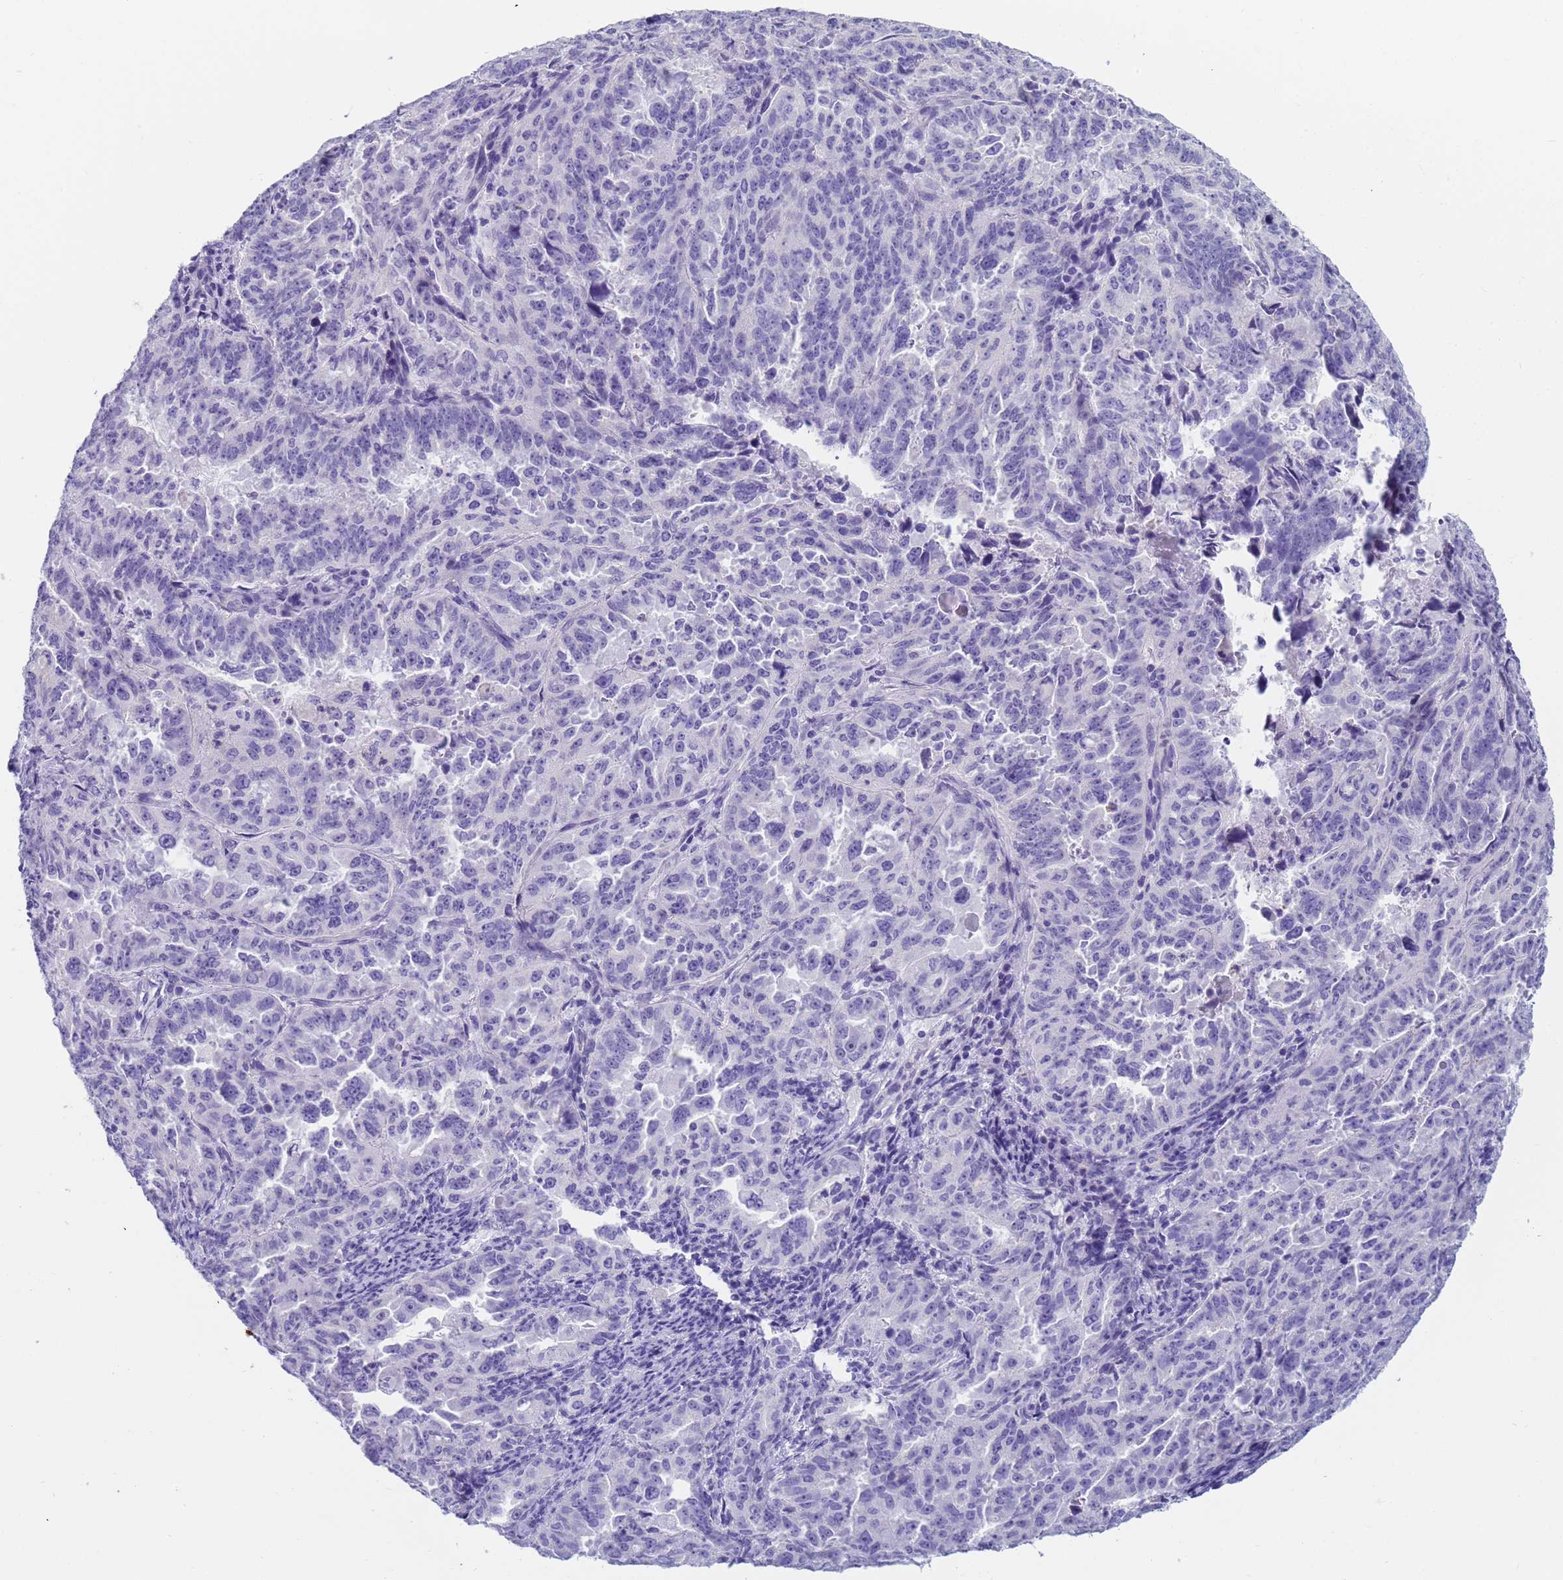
{"staining": {"intensity": "negative", "quantity": "none", "location": "none"}, "tissue": "endometrial cancer", "cell_type": "Tumor cells", "image_type": "cancer", "snomed": [{"axis": "morphology", "description": "Adenocarcinoma, NOS"}, {"axis": "topography", "description": "Endometrium"}], "caption": "Immunohistochemical staining of endometrial adenocarcinoma shows no significant staining in tumor cells. The staining is performed using DAB (3,3'-diaminobenzidine) brown chromogen with nuclei counter-stained in using hematoxylin.", "gene": "RNASE2", "patient": {"sex": "female", "age": 65}}